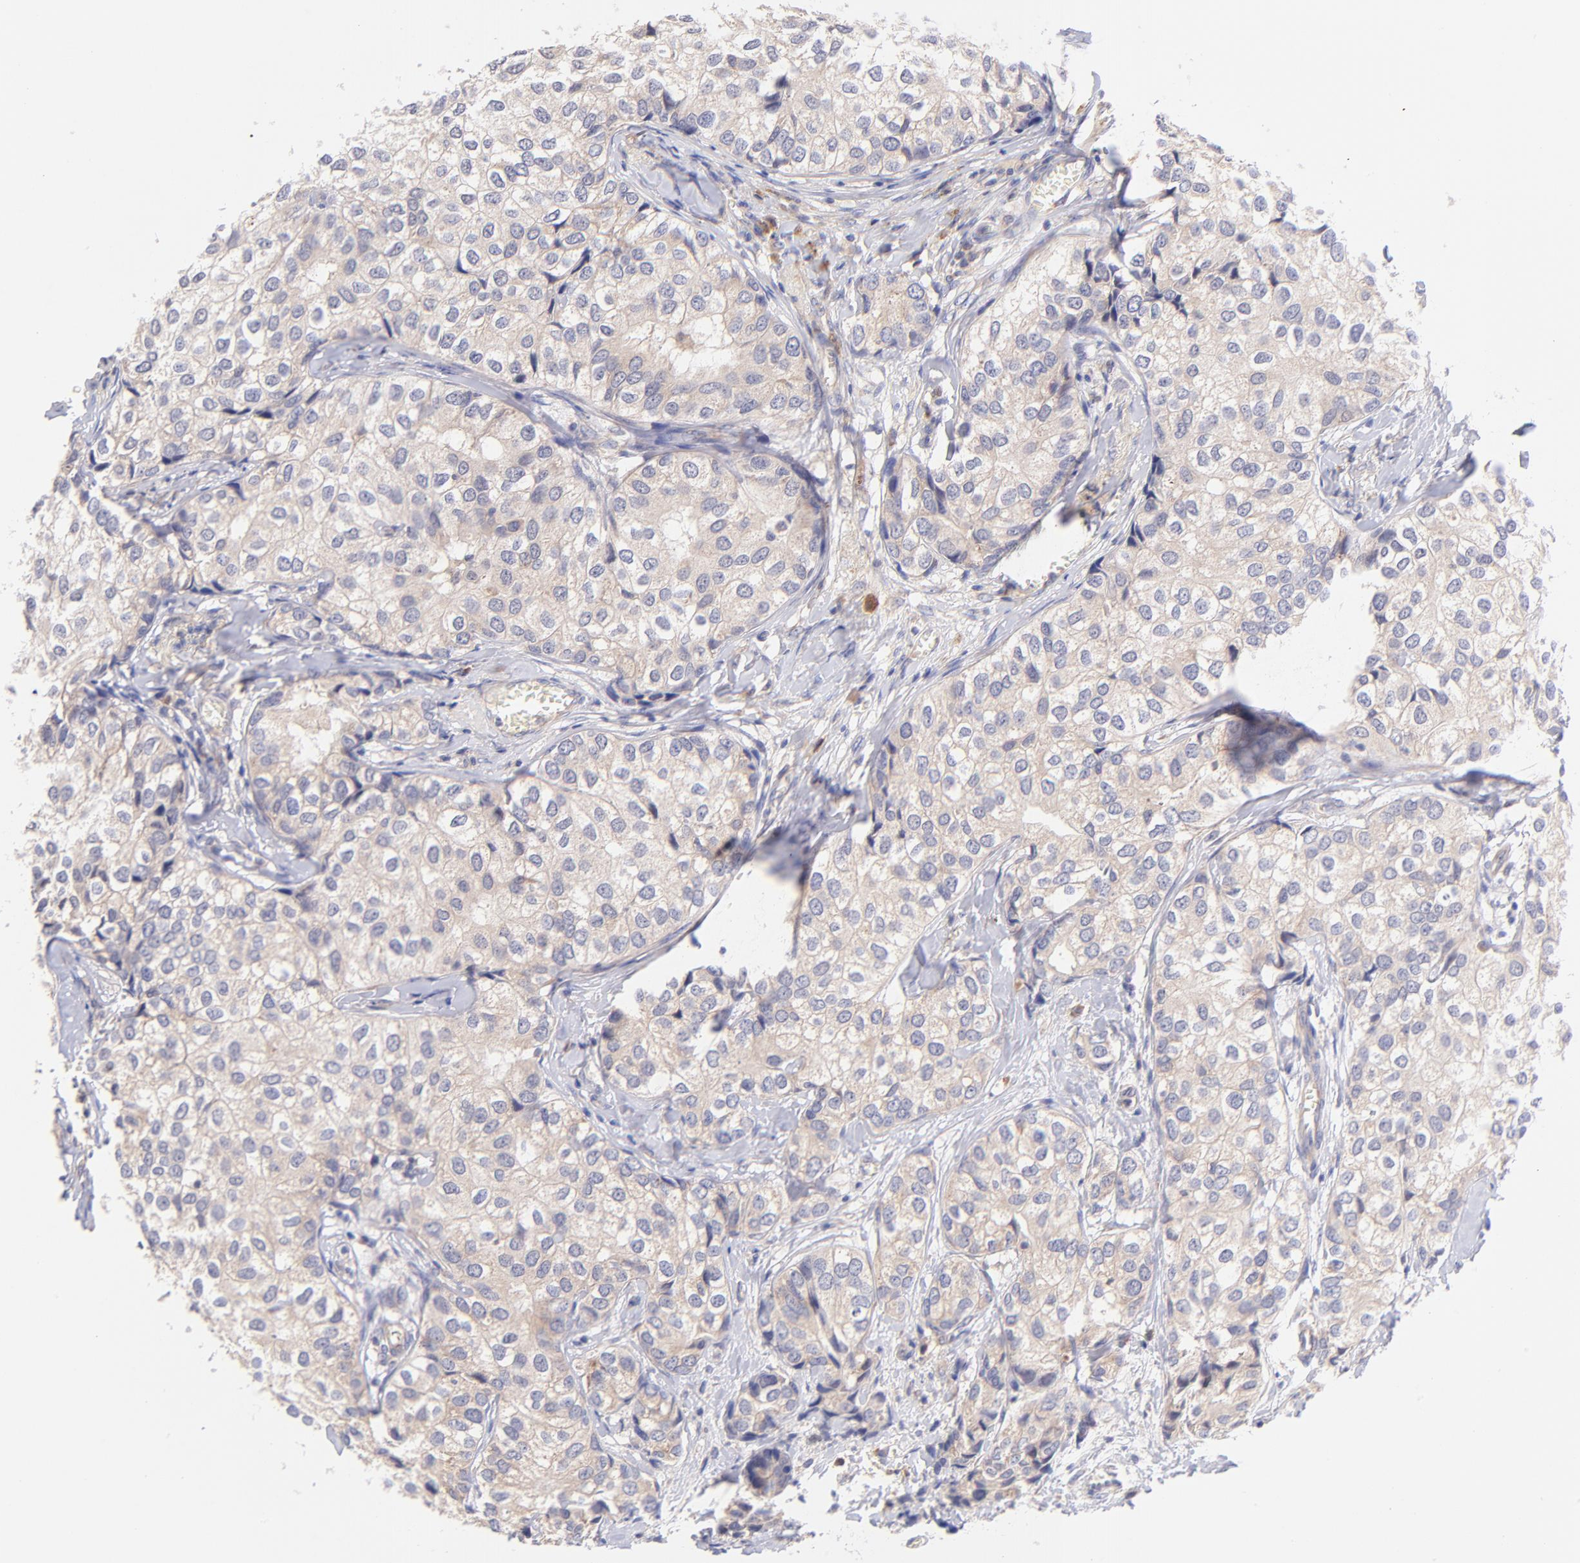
{"staining": {"intensity": "weak", "quantity": ">75%", "location": "cytoplasmic/membranous"}, "tissue": "breast cancer", "cell_type": "Tumor cells", "image_type": "cancer", "snomed": [{"axis": "morphology", "description": "Duct carcinoma"}, {"axis": "topography", "description": "Breast"}], "caption": "Immunohistochemical staining of breast cancer (infiltrating ductal carcinoma) displays weak cytoplasmic/membranous protein staining in about >75% of tumor cells. (IHC, brightfield microscopy, high magnification).", "gene": "RPL11", "patient": {"sex": "female", "age": 68}}